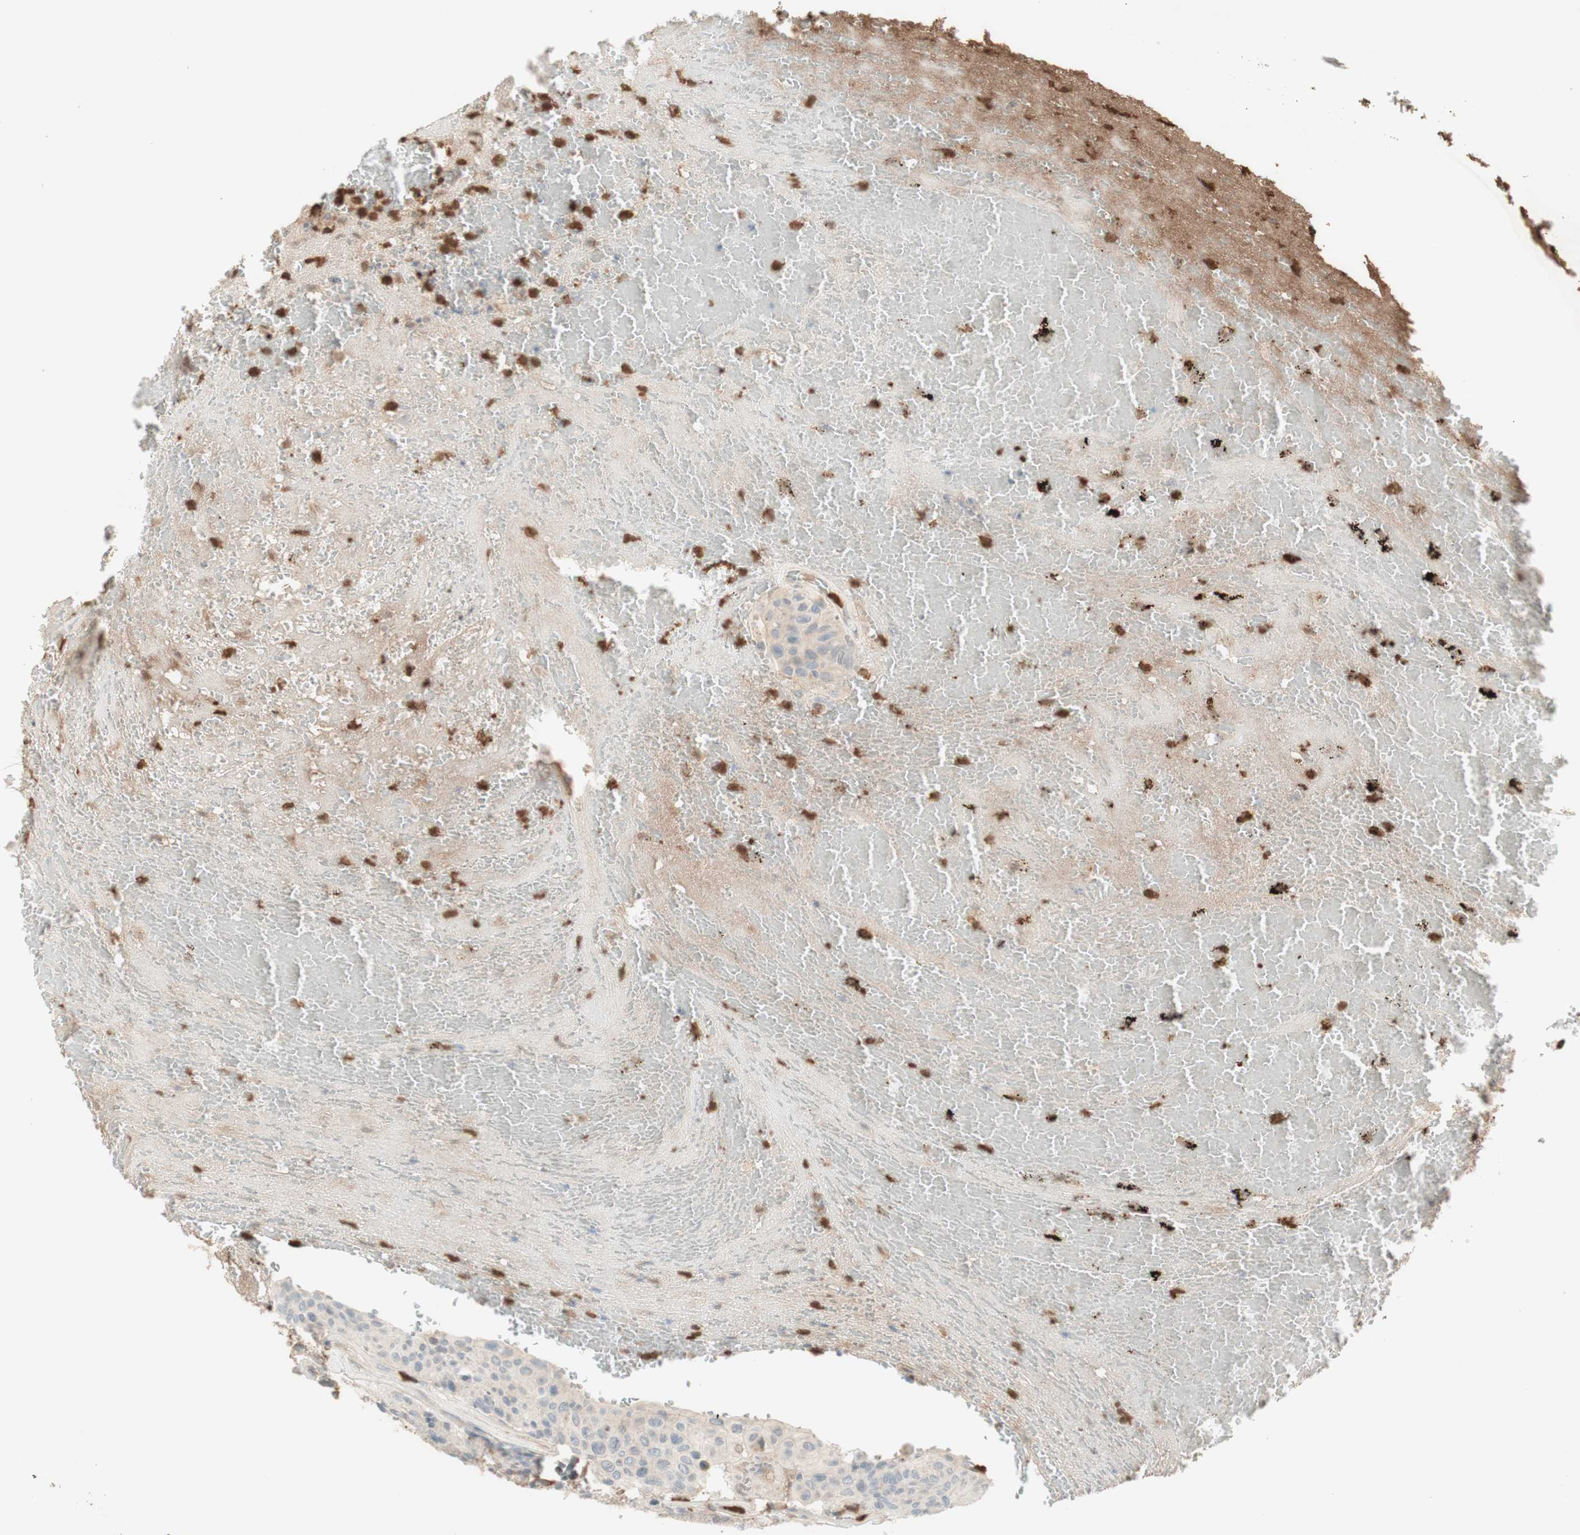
{"staining": {"intensity": "negative", "quantity": "none", "location": "none"}, "tissue": "urothelial cancer", "cell_type": "Tumor cells", "image_type": "cancer", "snomed": [{"axis": "morphology", "description": "Urothelial carcinoma, High grade"}, {"axis": "topography", "description": "Urinary bladder"}], "caption": "IHC histopathology image of neoplastic tissue: high-grade urothelial carcinoma stained with DAB displays no significant protein positivity in tumor cells. The staining is performed using DAB (3,3'-diaminobenzidine) brown chromogen with nuclei counter-stained in using hematoxylin.", "gene": "NID1", "patient": {"sex": "male", "age": 66}}